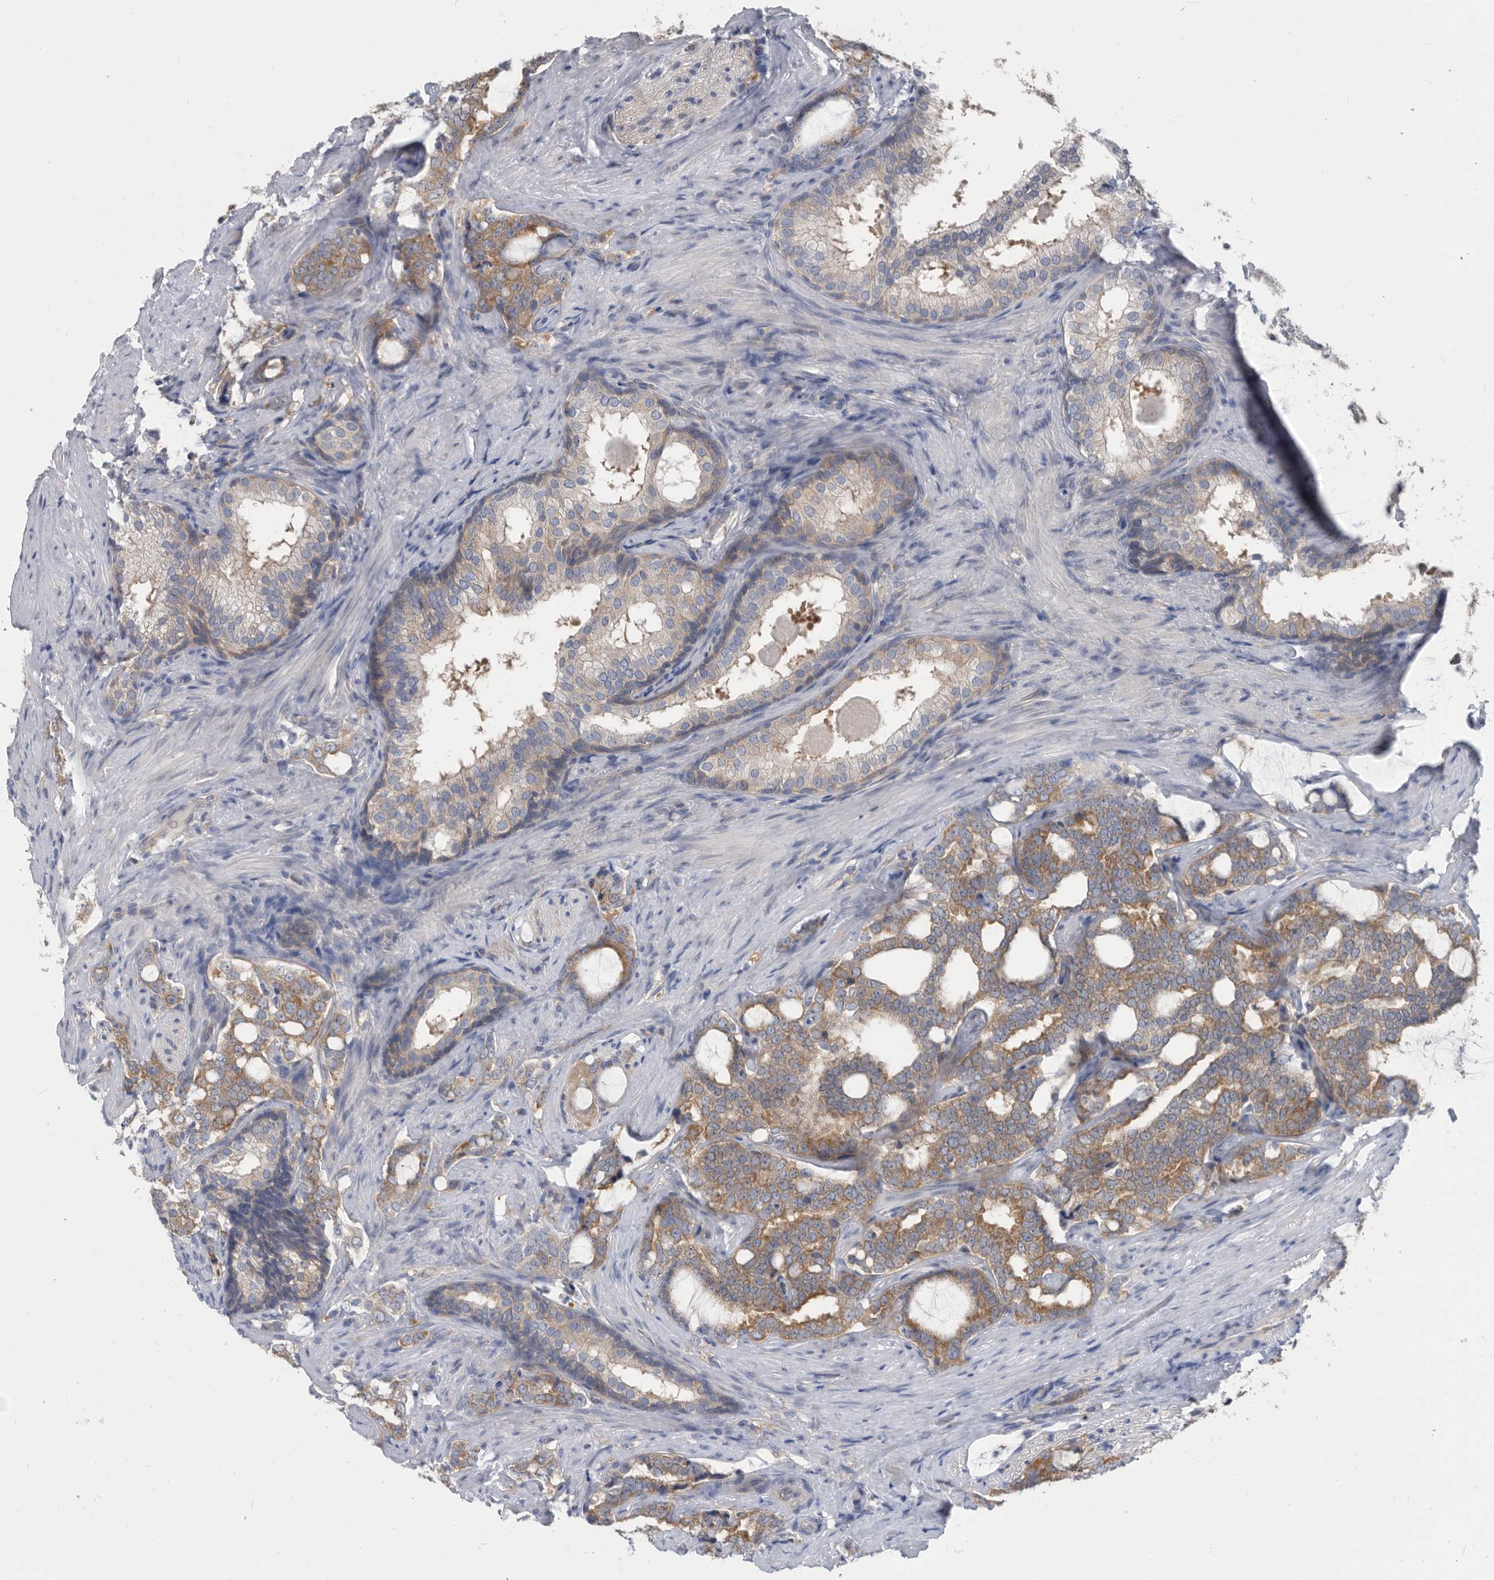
{"staining": {"intensity": "moderate", "quantity": ">75%", "location": "cytoplasmic/membranous"}, "tissue": "prostate cancer", "cell_type": "Tumor cells", "image_type": "cancer", "snomed": [{"axis": "morphology", "description": "Adenocarcinoma, High grade"}, {"axis": "topography", "description": "Prostate"}], "caption": "Immunohistochemical staining of prostate cancer (adenocarcinoma (high-grade)) exhibits medium levels of moderate cytoplasmic/membranous protein expression in about >75% of tumor cells.", "gene": "CCT4", "patient": {"sex": "male", "age": 64}}